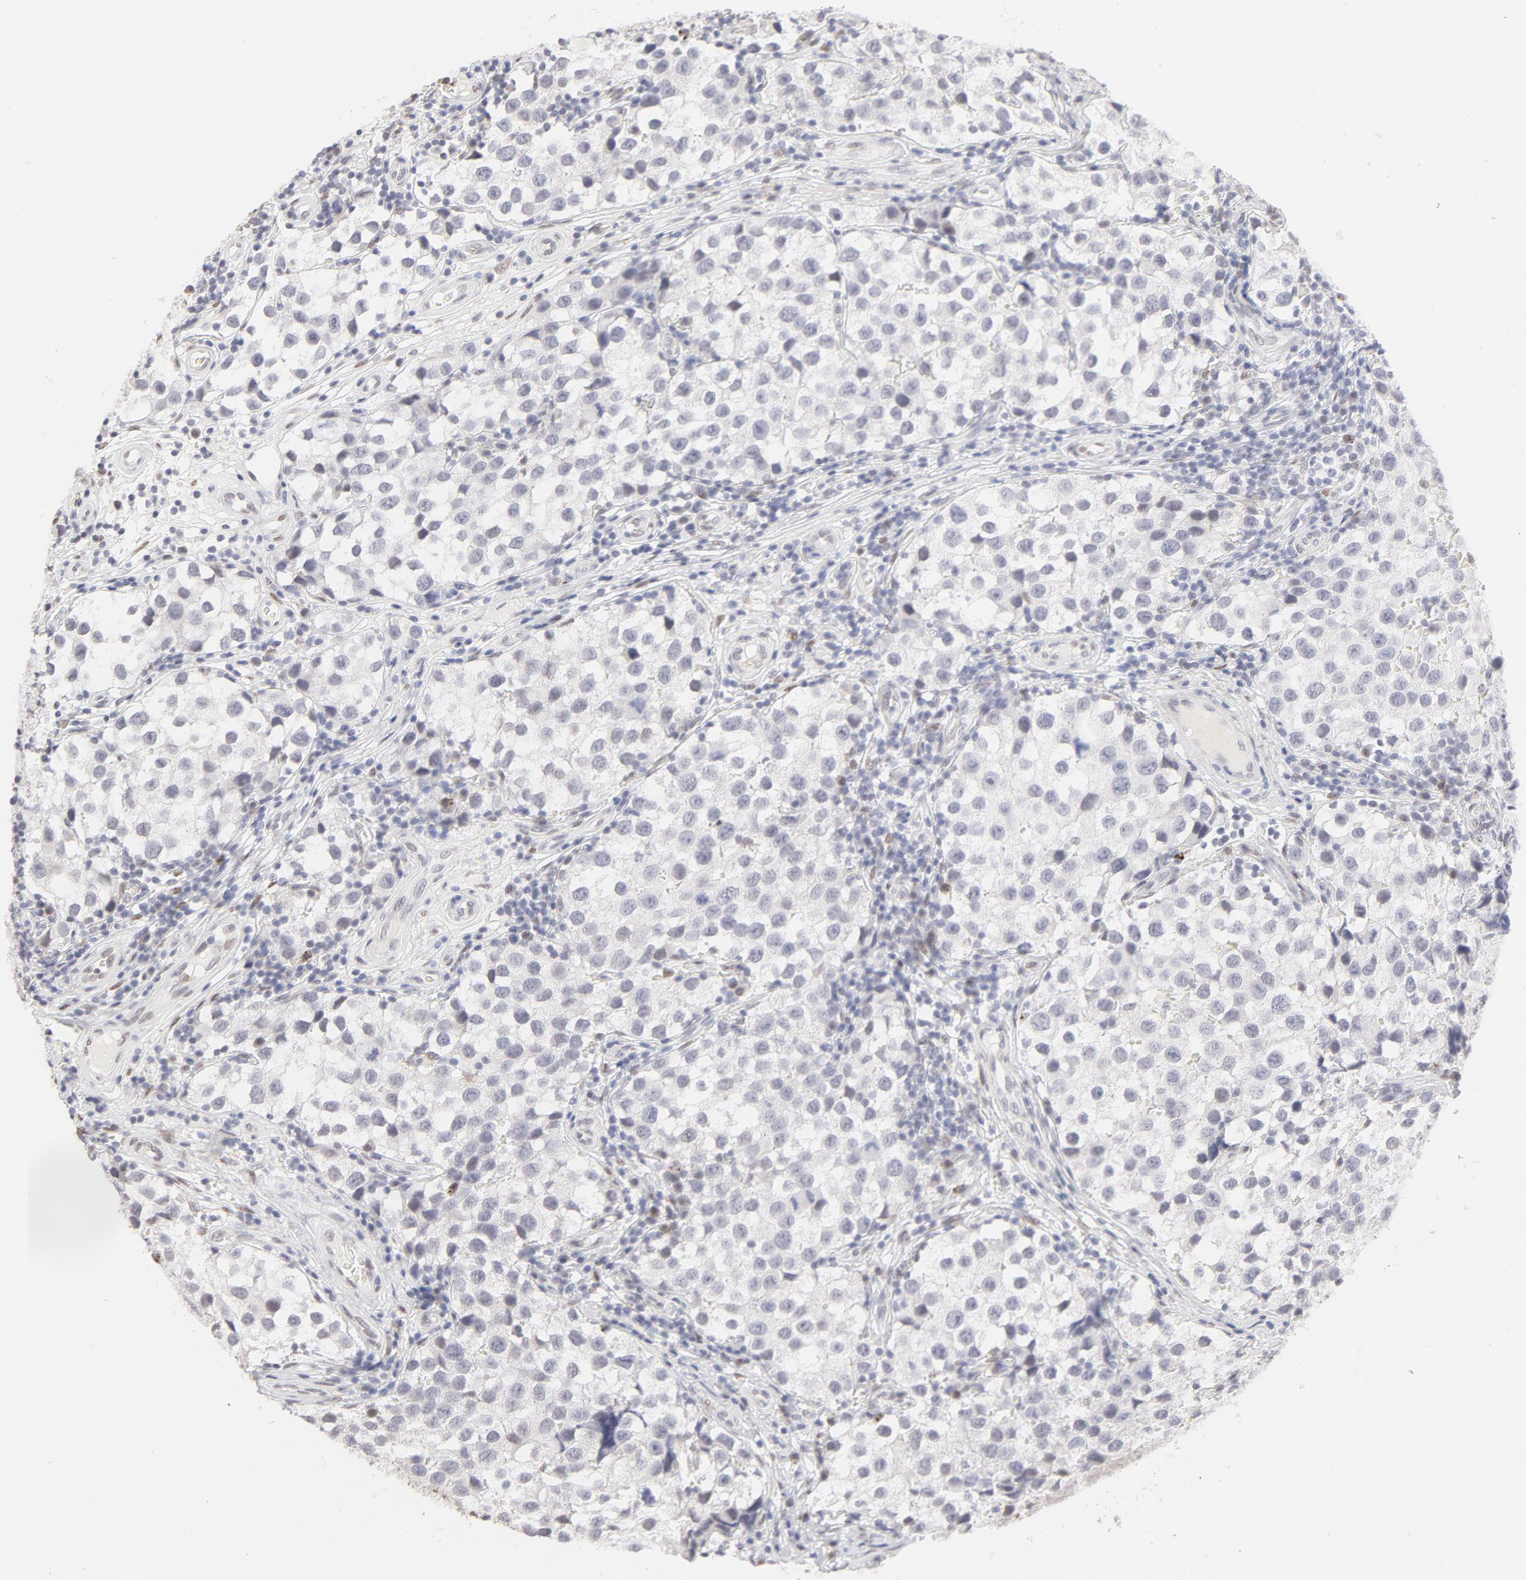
{"staining": {"intensity": "negative", "quantity": "none", "location": "none"}, "tissue": "testis cancer", "cell_type": "Tumor cells", "image_type": "cancer", "snomed": [{"axis": "morphology", "description": "Seminoma, NOS"}, {"axis": "topography", "description": "Testis"}], "caption": "High magnification brightfield microscopy of seminoma (testis) stained with DAB (3,3'-diaminobenzidine) (brown) and counterstained with hematoxylin (blue): tumor cells show no significant expression.", "gene": "PBX1", "patient": {"sex": "male", "age": 39}}